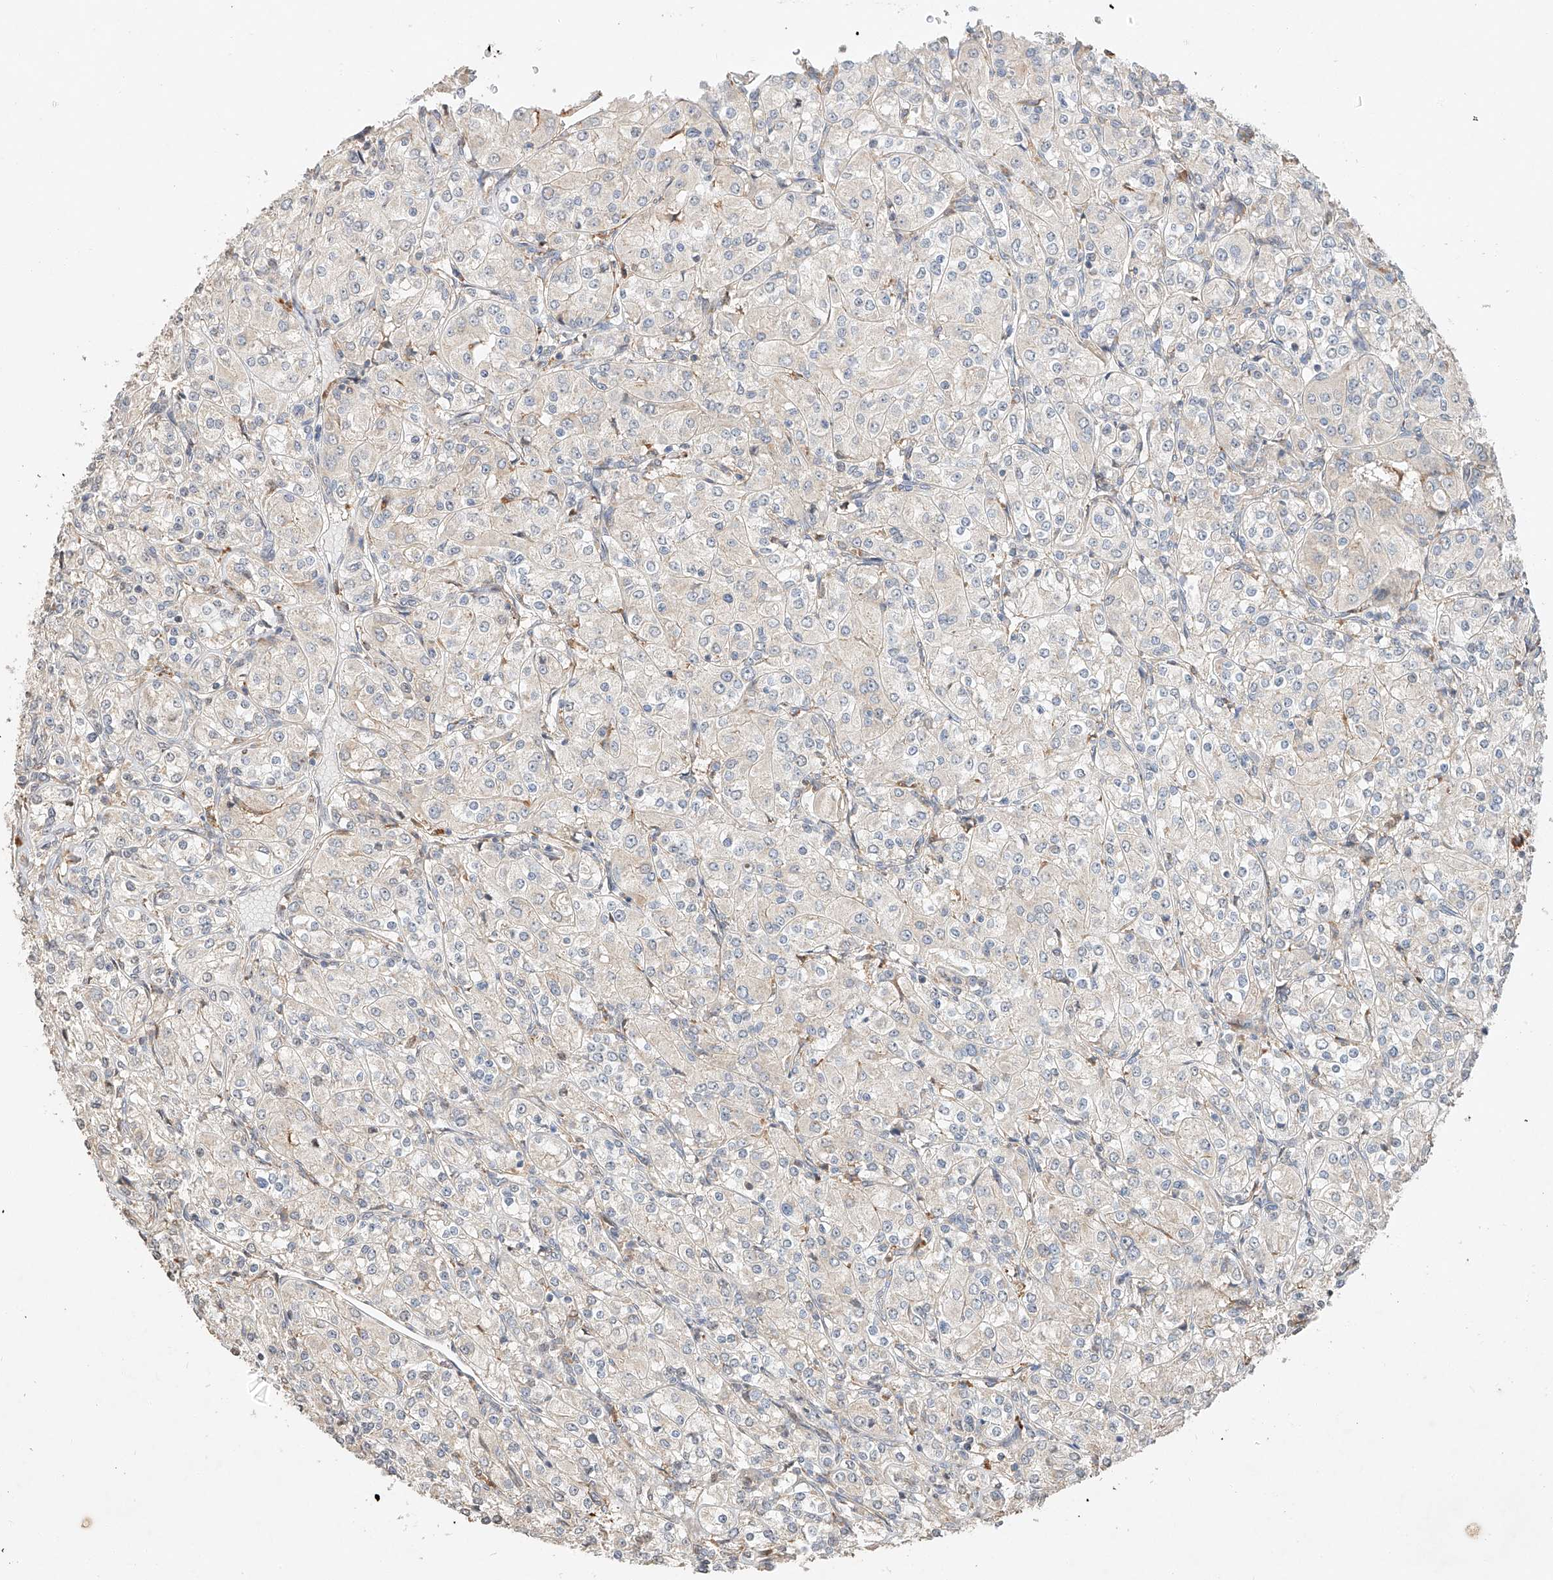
{"staining": {"intensity": "negative", "quantity": "none", "location": "none"}, "tissue": "renal cancer", "cell_type": "Tumor cells", "image_type": "cancer", "snomed": [{"axis": "morphology", "description": "Adenocarcinoma, NOS"}, {"axis": "topography", "description": "Kidney"}], "caption": "This is an immunohistochemistry (IHC) photomicrograph of human renal adenocarcinoma. There is no positivity in tumor cells.", "gene": "SUSD6", "patient": {"sex": "male", "age": 77}}